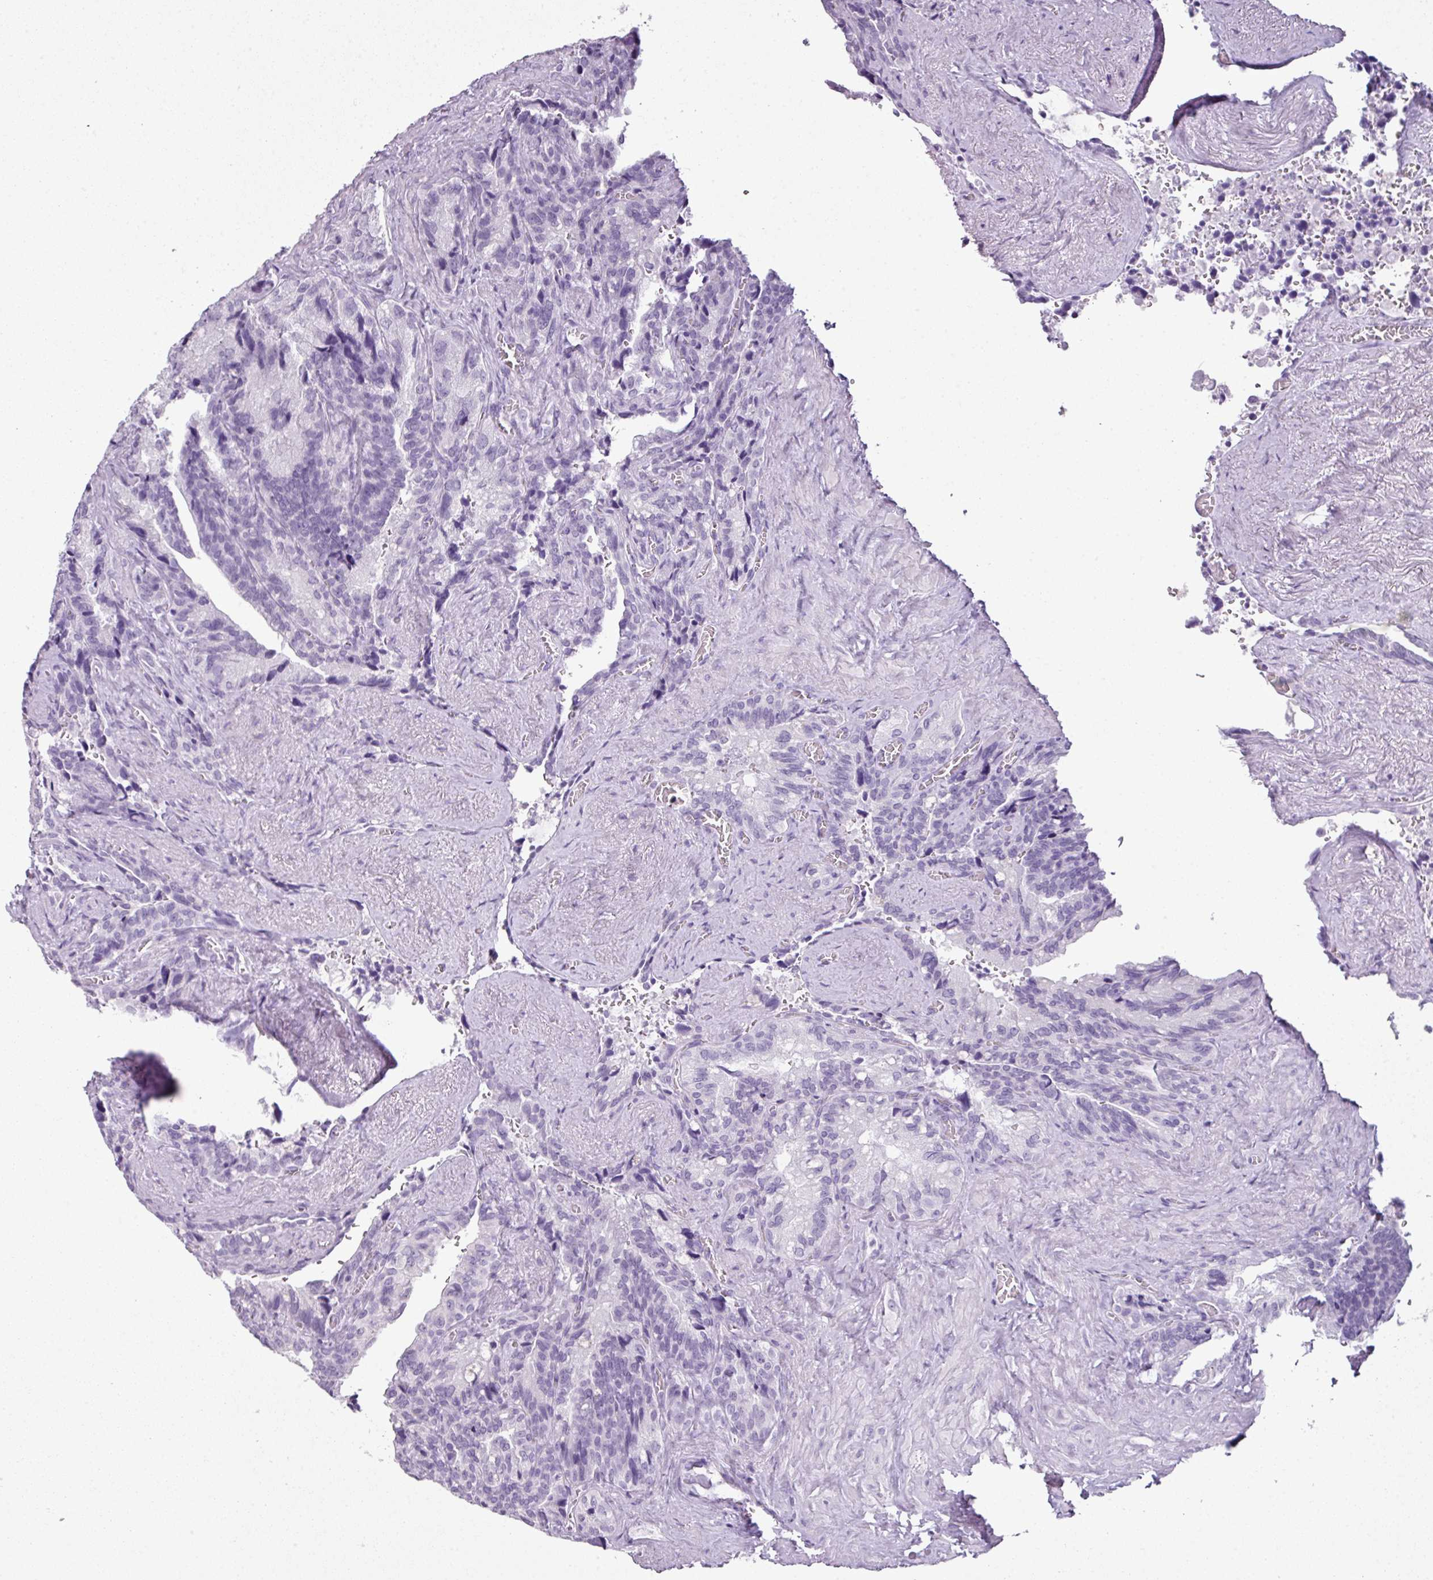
{"staining": {"intensity": "negative", "quantity": "none", "location": "none"}, "tissue": "seminal vesicle", "cell_type": "Glandular cells", "image_type": "normal", "snomed": [{"axis": "morphology", "description": "Normal tissue, NOS"}, {"axis": "topography", "description": "Seminal veicle"}], "caption": "Photomicrograph shows no protein staining in glandular cells of benign seminal vesicle.", "gene": "SCT", "patient": {"sex": "male", "age": 68}}